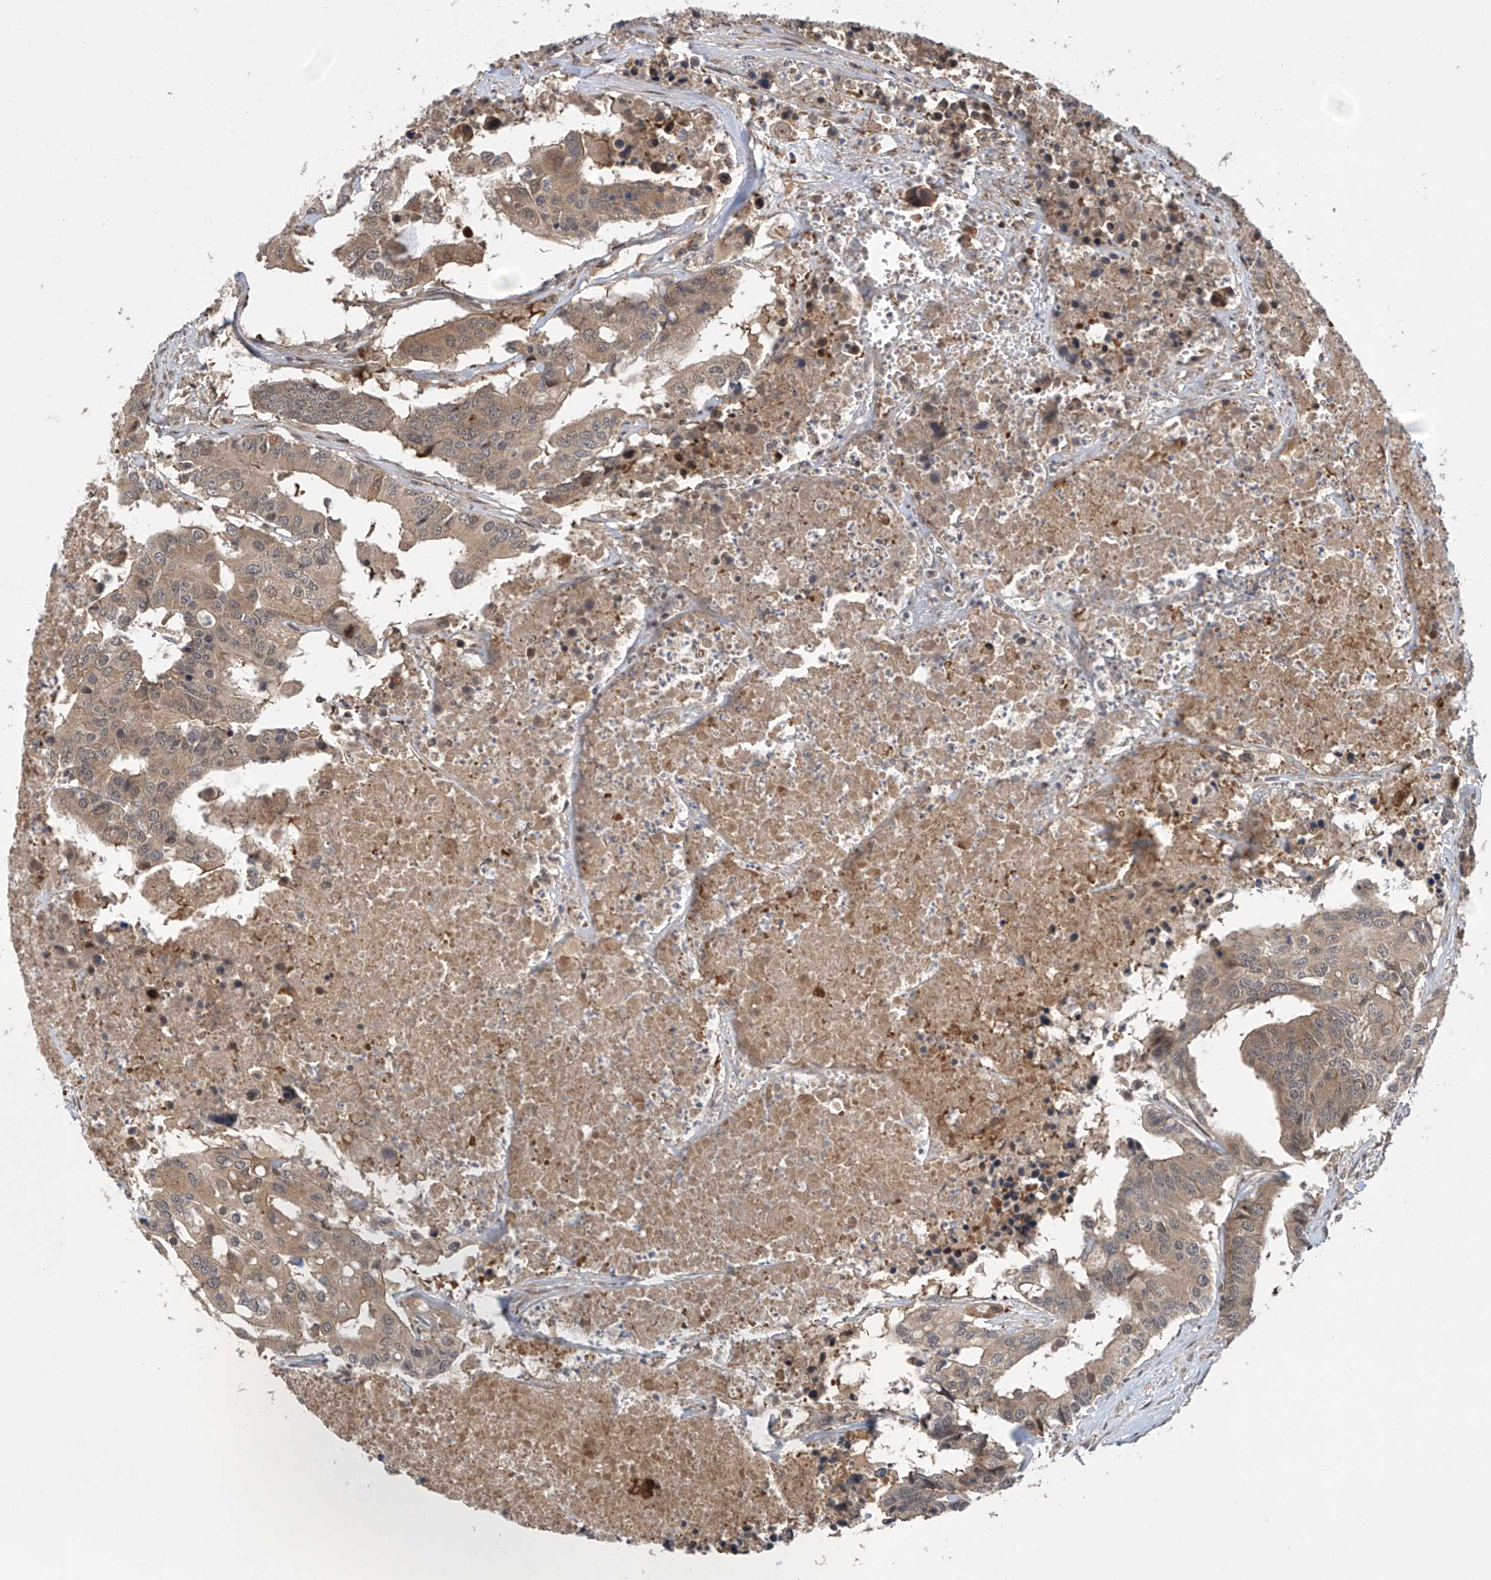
{"staining": {"intensity": "weak", "quantity": ">75%", "location": "cytoplasmic/membranous,nuclear"}, "tissue": "colorectal cancer", "cell_type": "Tumor cells", "image_type": "cancer", "snomed": [{"axis": "morphology", "description": "Adenocarcinoma, NOS"}, {"axis": "topography", "description": "Colon"}], "caption": "There is low levels of weak cytoplasmic/membranous and nuclear expression in tumor cells of colorectal cancer (adenocarcinoma), as demonstrated by immunohistochemical staining (brown color).", "gene": "ABHD13", "patient": {"sex": "male", "age": 77}}